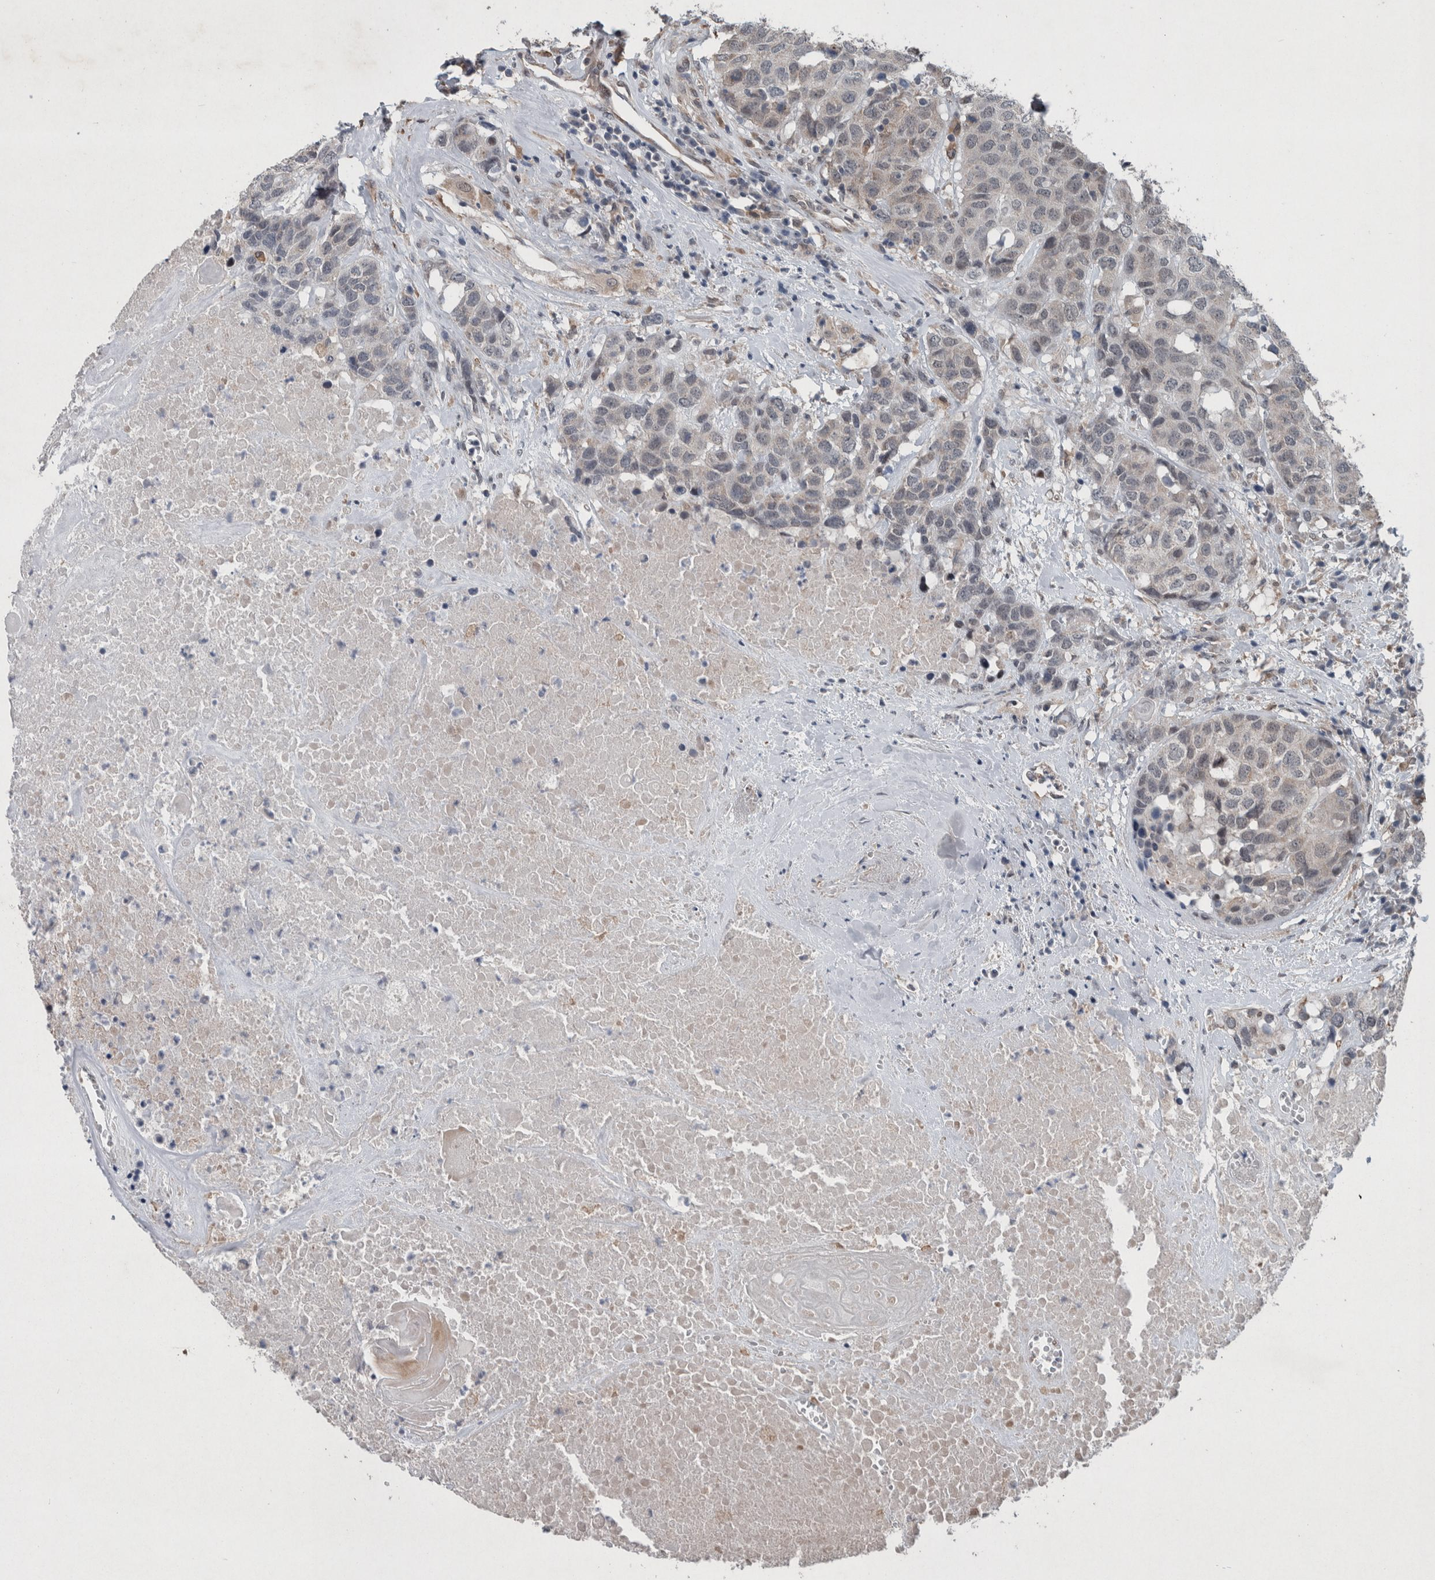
{"staining": {"intensity": "negative", "quantity": "none", "location": "none"}, "tissue": "head and neck cancer", "cell_type": "Tumor cells", "image_type": "cancer", "snomed": [{"axis": "morphology", "description": "Squamous cell carcinoma, NOS"}, {"axis": "topography", "description": "Head-Neck"}], "caption": "A high-resolution micrograph shows IHC staining of head and neck cancer (squamous cell carcinoma), which displays no significant staining in tumor cells.", "gene": "GIMAP6", "patient": {"sex": "male", "age": 66}}